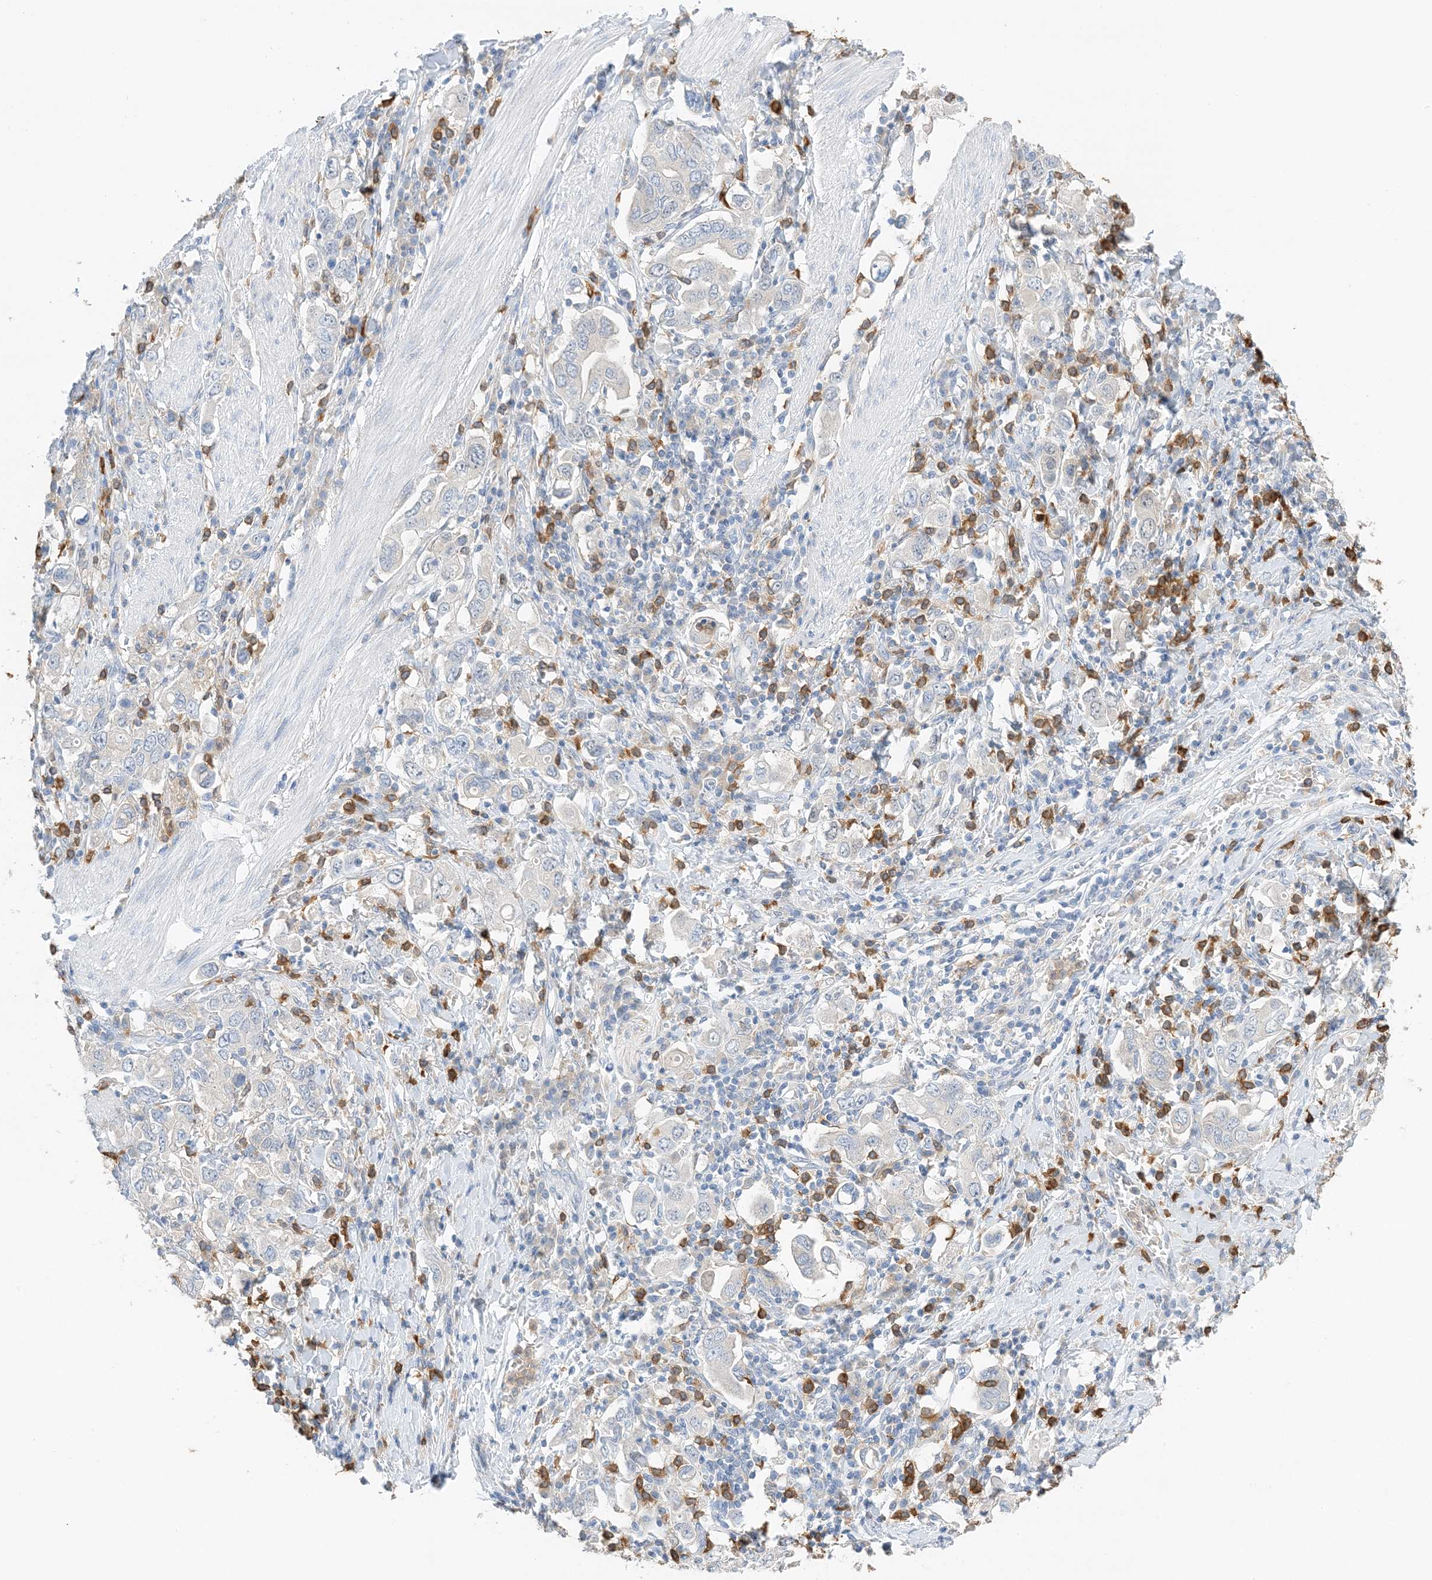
{"staining": {"intensity": "negative", "quantity": "none", "location": "none"}, "tissue": "stomach cancer", "cell_type": "Tumor cells", "image_type": "cancer", "snomed": [{"axis": "morphology", "description": "Adenocarcinoma, NOS"}, {"axis": "topography", "description": "Stomach, upper"}], "caption": "This is an immunohistochemistry image of stomach adenocarcinoma. There is no staining in tumor cells.", "gene": "KIFBP", "patient": {"sex": "male", "age": 62}}